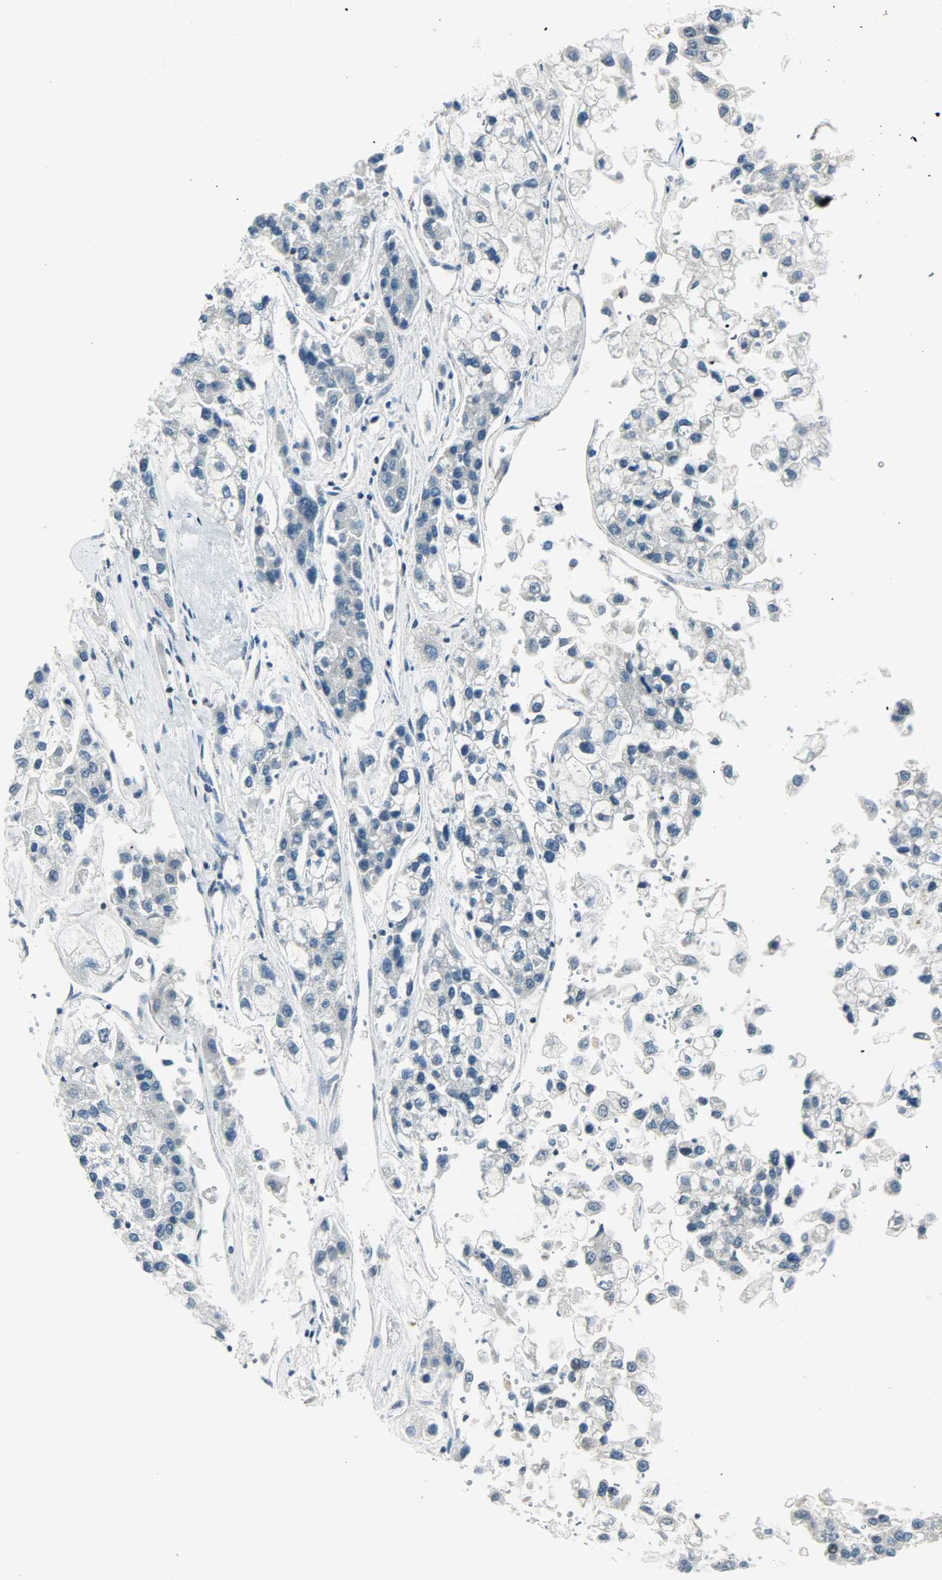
{"staining": {"intensity": "negative", "quantity": "none", "location": "none"}, "tissue": "liver cancer", "cell_type": "Tumor cells", "image_type": "cancer", "snomed": [{"axis": "morphology", "description": "Carcinoma, Hepatocellular, NOS"}, {"axis": "topography", "description": "Liver"}], "caption": "Immunohistochemical staining of human liver cancer exhibits no significant positivity in tumor cells. (Immunohistochemistry (ihc), brightfield microscopy, high magnification).", "gene": "IL15", "patient": {"sex": "female", "age": 66}}